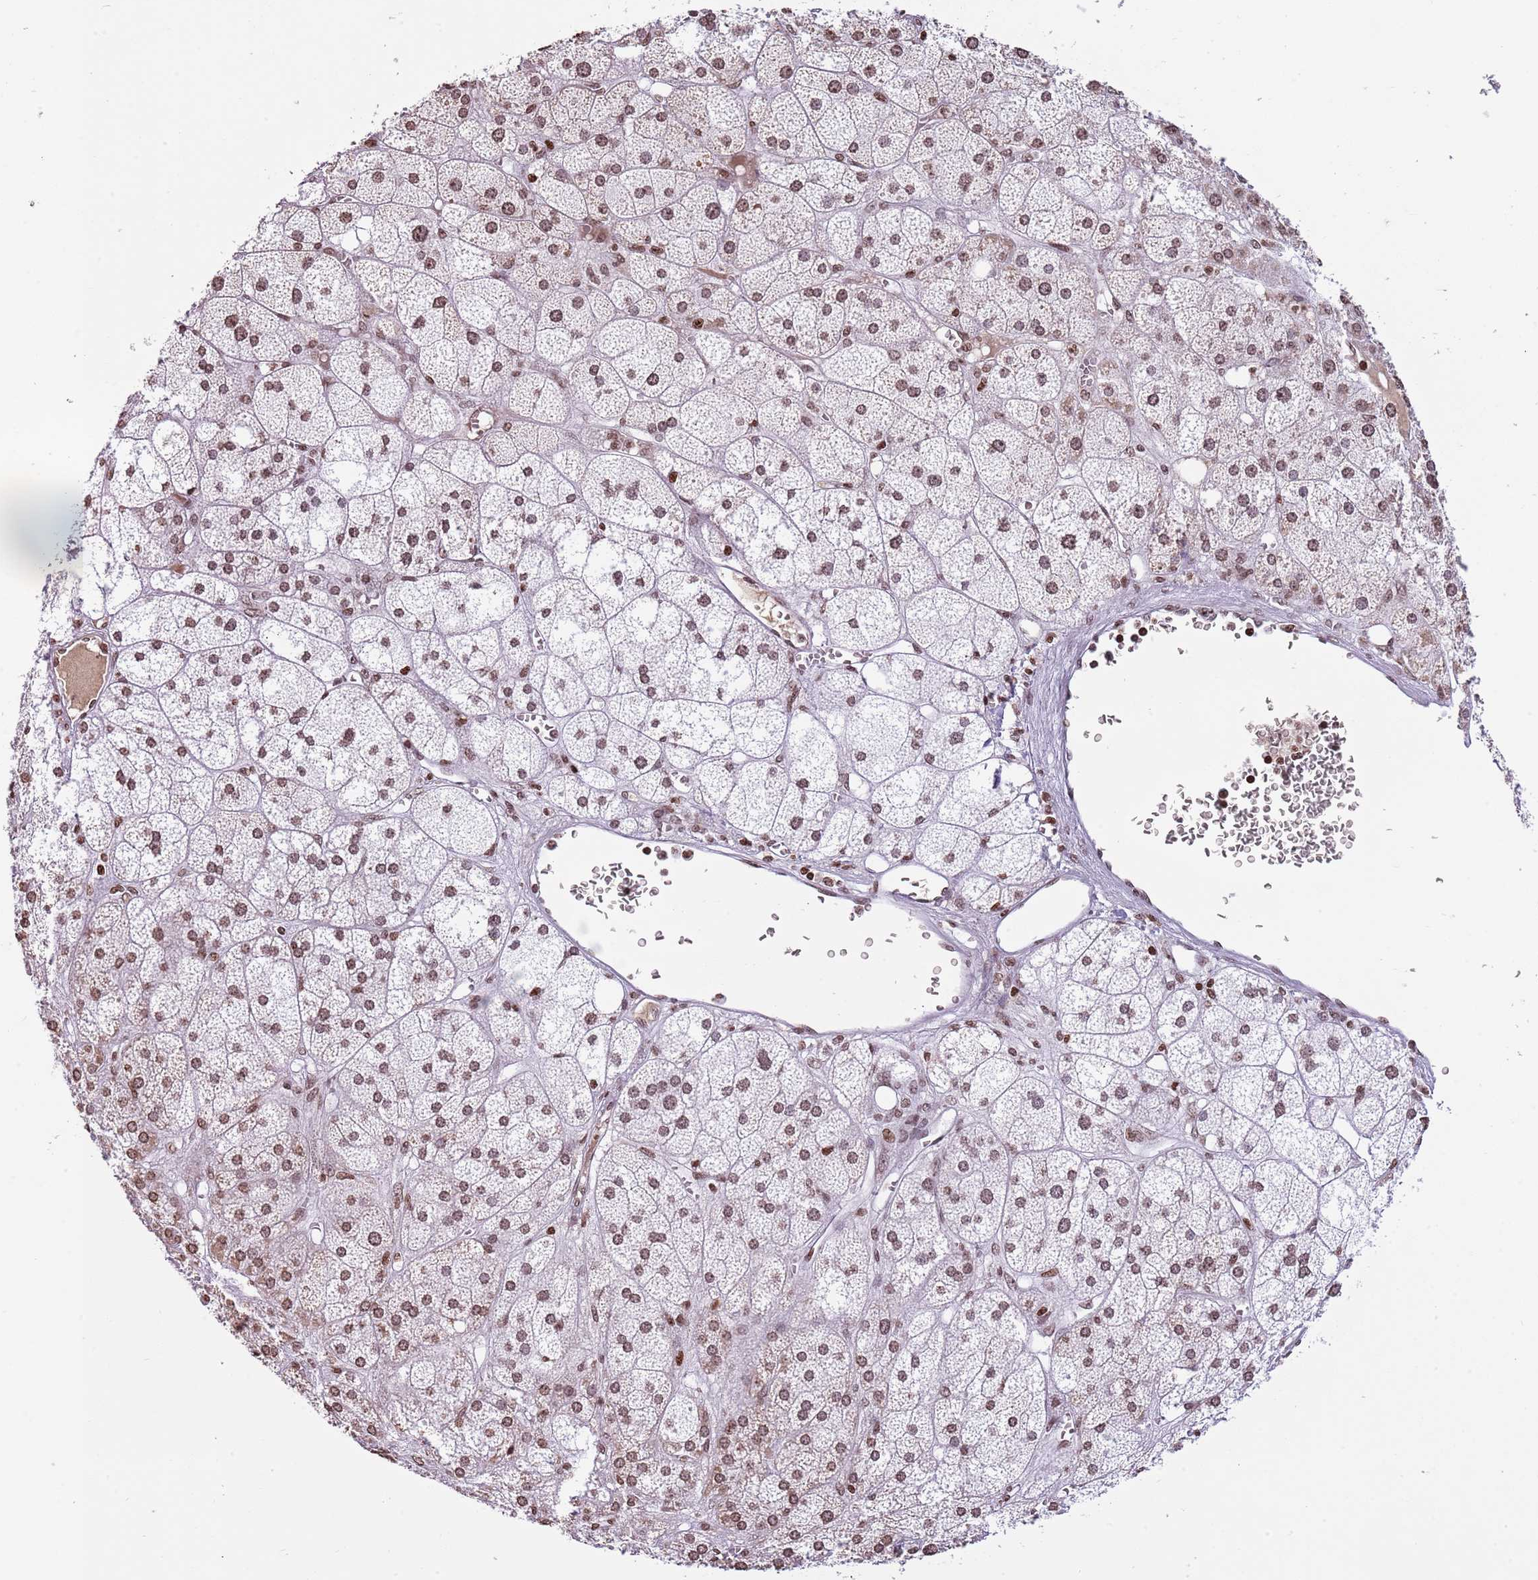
{"staining": {"intensity": "moderate", "quantity": ">75%", "location": "nuclear"}, "tissue": "adrenal gland", "cell_type": "Glandular cells", "image_type": "normal", "snomed": [{"axis": "morphology", "description": "Normal tissue, NOS"}, {"axis": "topography", "description": "Adrenal gland"}], "caption": "Immunohistochemistry (IHC) micrograph of unremarkable human adrenal gland stained for a protein (brown), which reveals medium levels of moderate nuclear positivity in approximately >75% of glandular cells.", "gene": "KPNA3", "patient": {"sex": "female", "age": 61}}